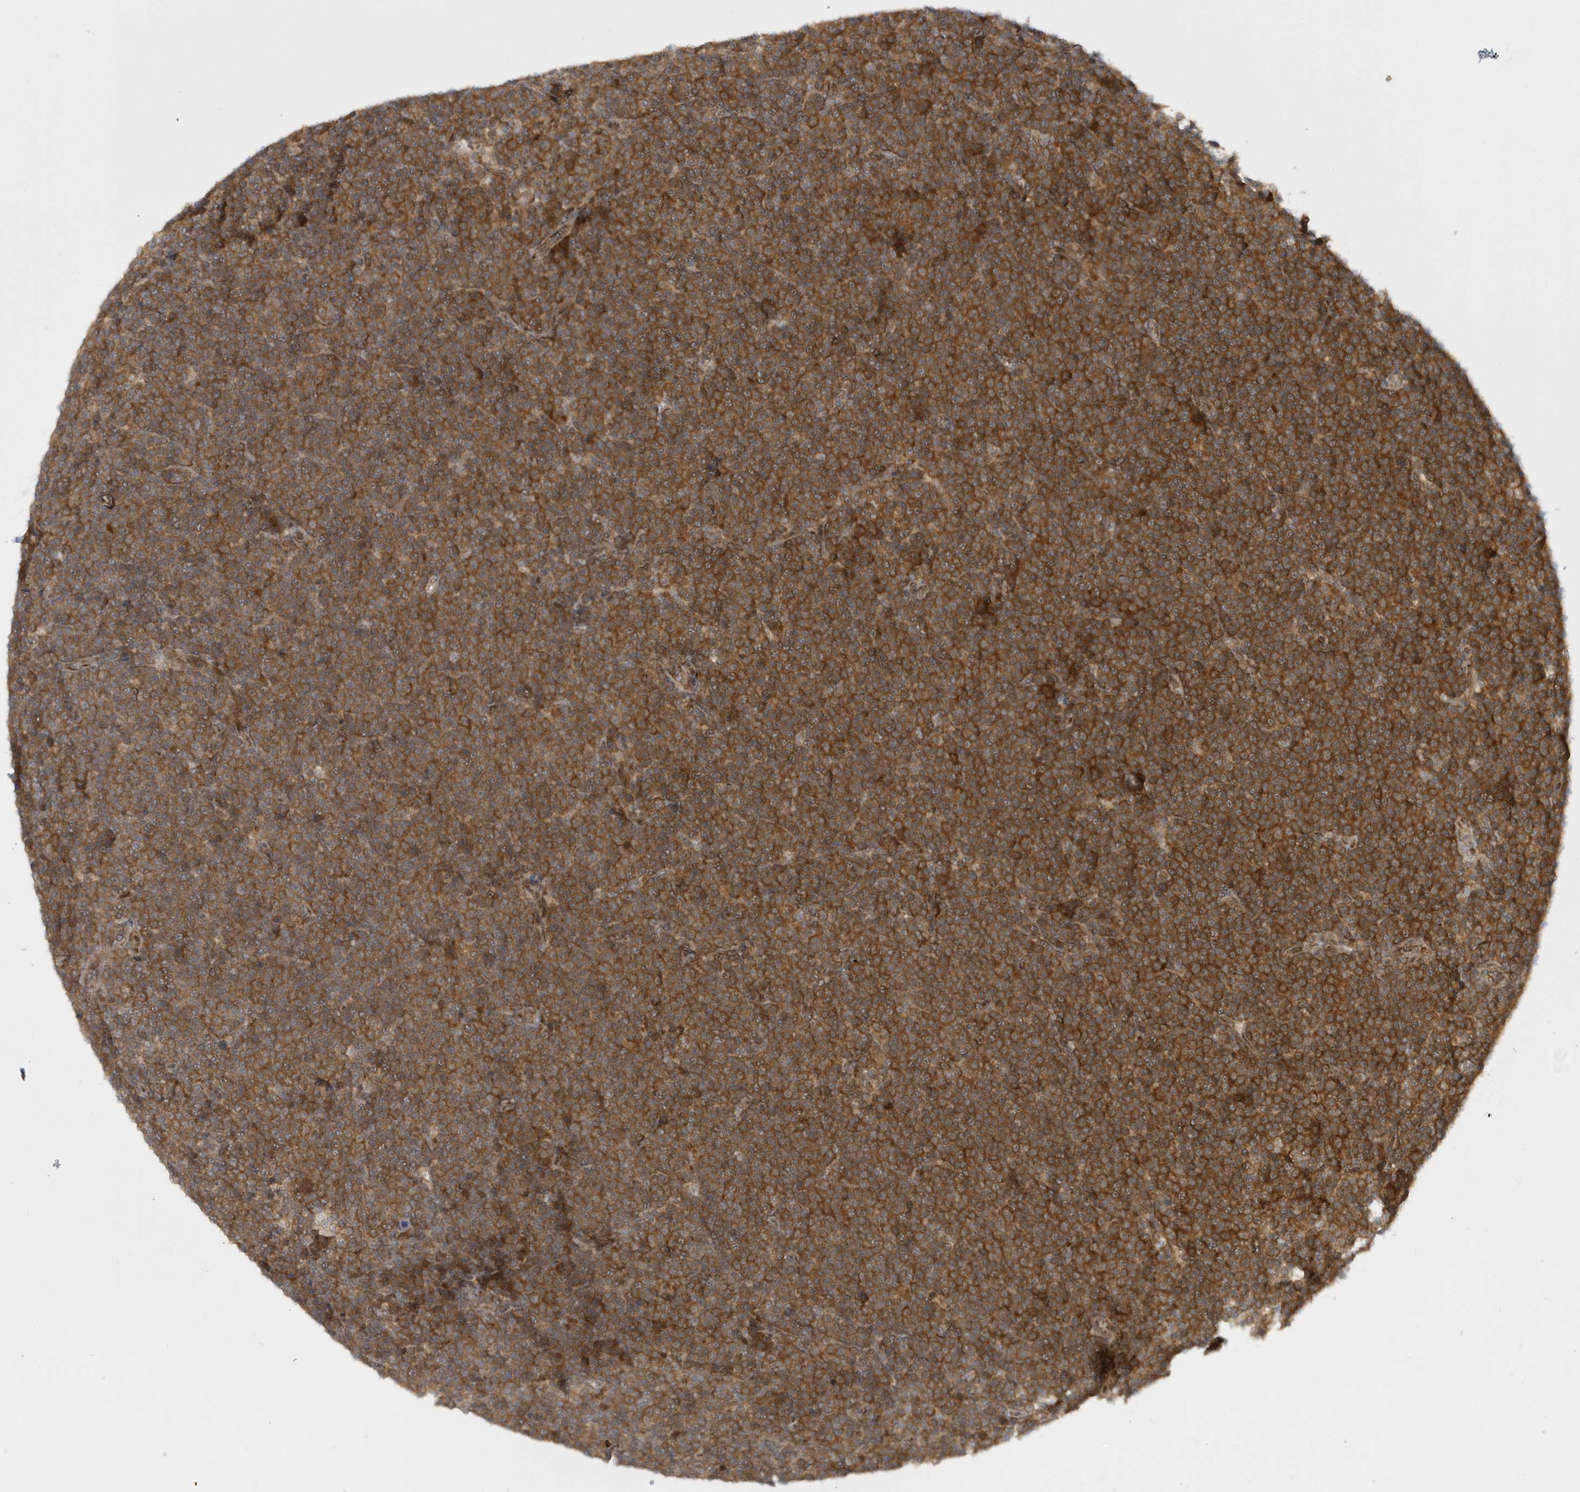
{"staining": {"intensity": "strong", "quantity": ">75%", "location": "cytoplasmic/membranous"}, "tissue": "lymphoma", "cell_type": "Tumor cells", "image_type": "cancer", "snomed": [{"axis": "morphology", "description": "Malignant lymphoma, non-Hodgkin's type, Low grade"}, {"axis": "topography", "description": "Lymph node"}], "caption": "Immunohistochemical staining of lymphoma reveals strong cytoplasmic/membranous protein expression in about >75% of tumor cells.", "gene": "ATG4A", "patient": {"sex": "female", "age": 67}}